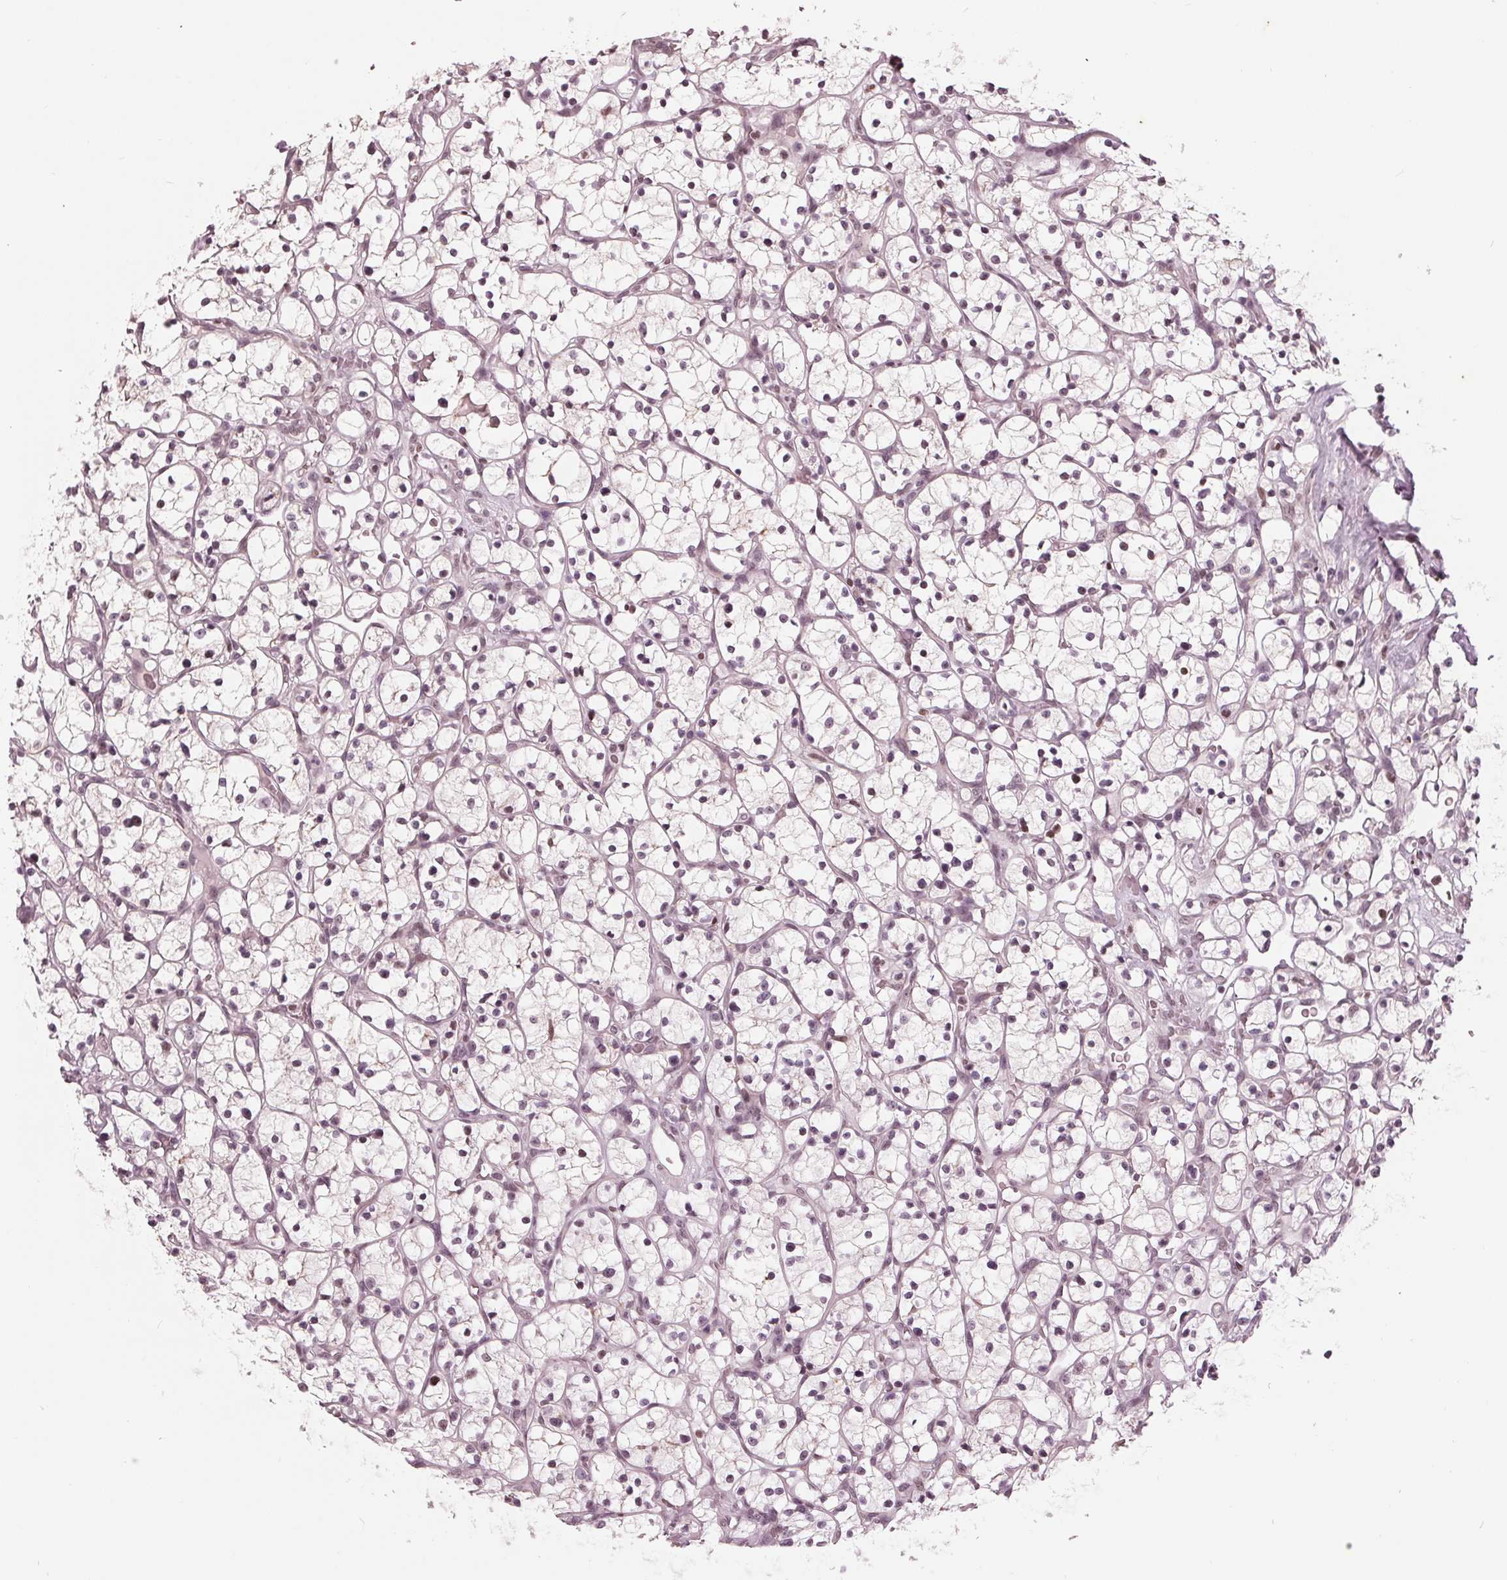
{"staining": {"intensity": "weak", "quantity": "<25%", "location": "nuclear"}, "tissue": "renal cancer", "cell_type": "Tumor cells", "image_type": "cancer", "snomed": [{"axis": "morphology", "description": "Adenocarcinoma, NOS"}, {"axis": "topography", "description": "Kidney"}], "caption": "The image displays no staining of tumor cells in renal cancer (adenocarcinoma).", "gene": "DNMT3L", "patient": {"sex": "female", "age": 64}}